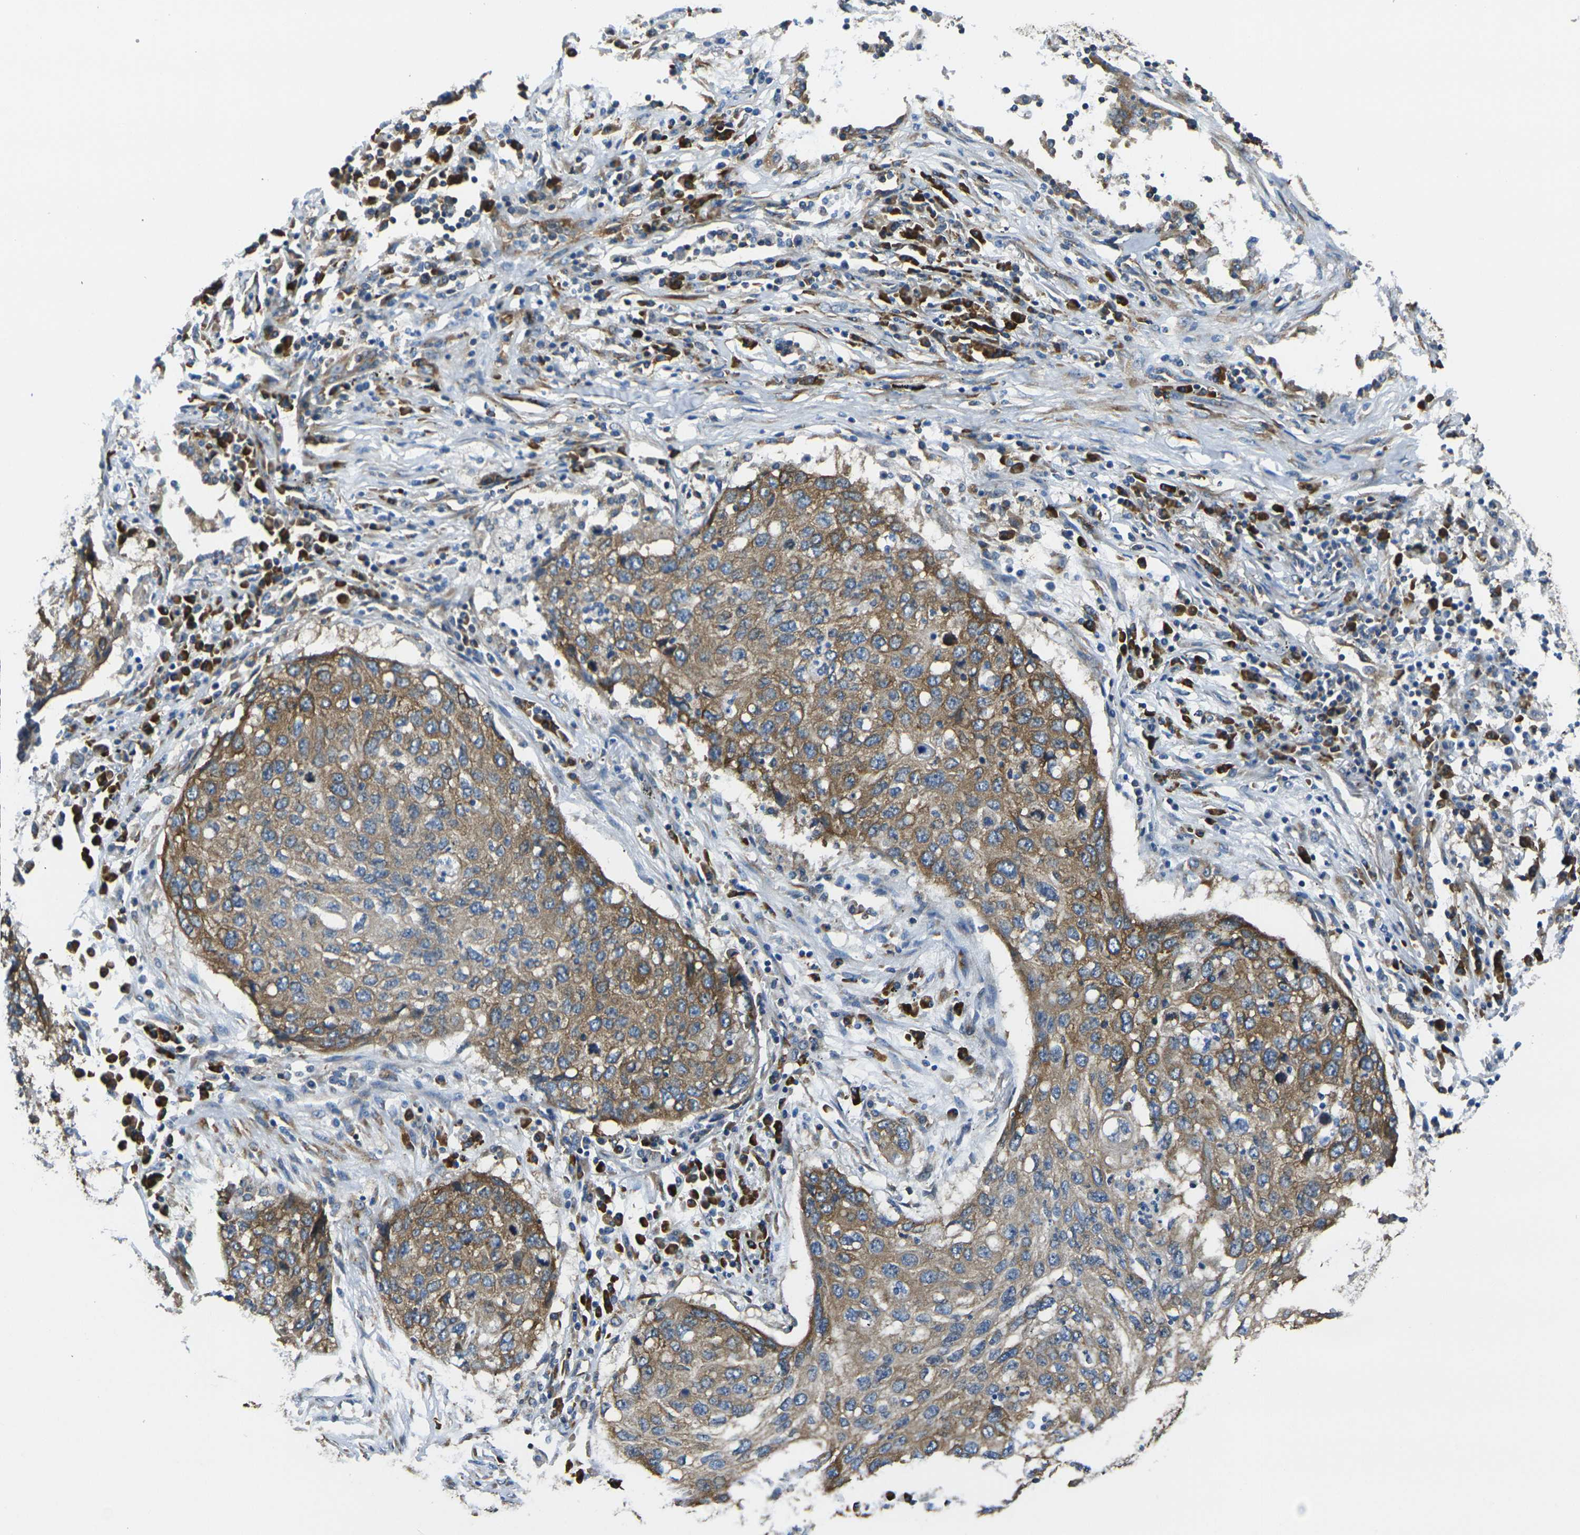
{"staining": {"intensity": "moderate", "quantity": ">75%", "location": "cytoplasmic/membranous"}, "tissue": "lung cancer", "cell_type": "Tumor cells", "image_type": "cancer", "snomed": [{"axis": "morphology", "description": "Squamous cell carcinoma, NOS"}, {"axis": "topography", "description": "Lung"}], "caption": "About >75% of tumor cells in human lung squamous cell carcinoma exhibit moderate cytoplasmic/membranous protein expression as visualized by brown immunohistochemical staining.", "gene": "RPSA", "patient": {"sex": "female", "age": 63}}